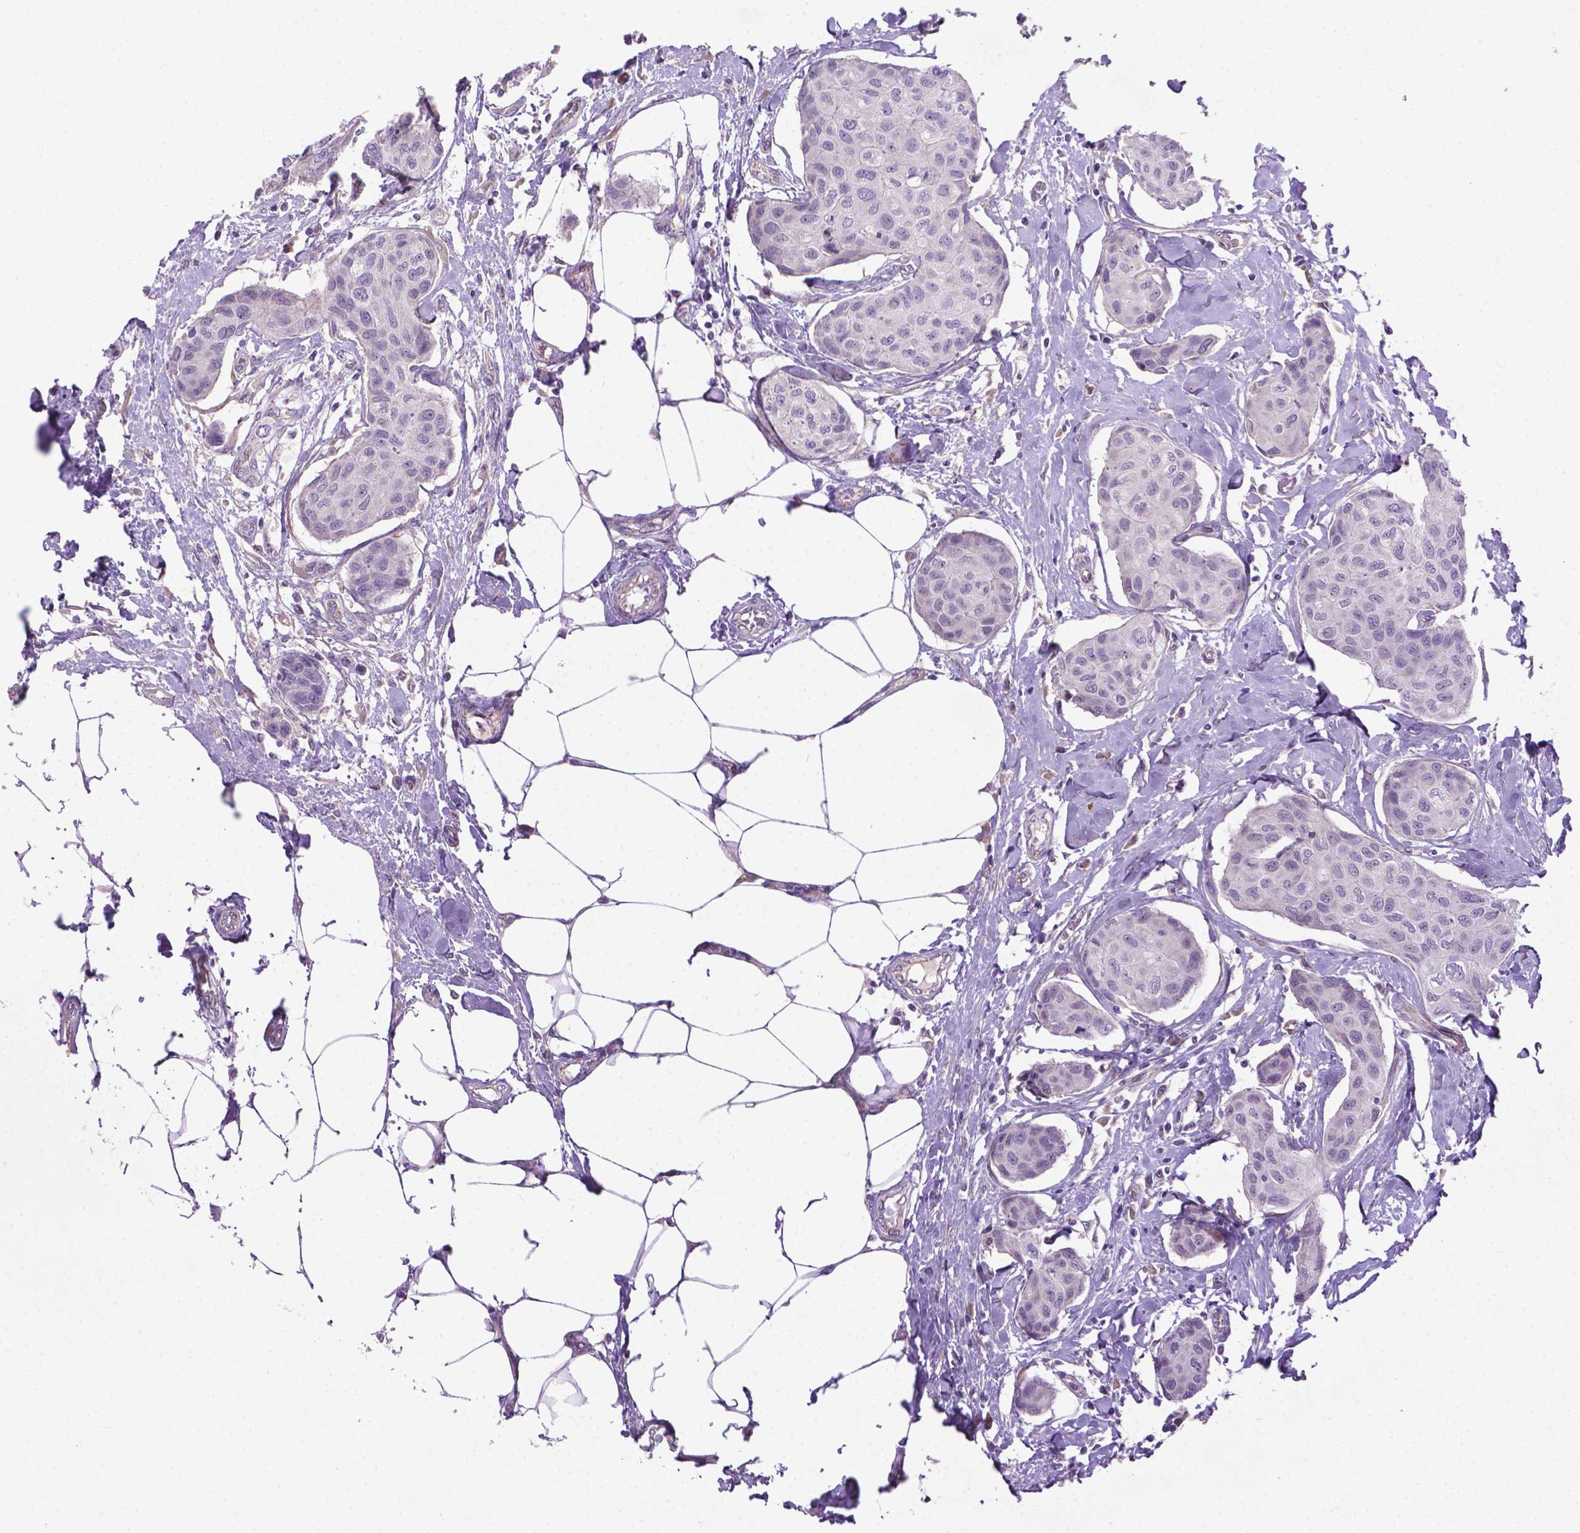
{"staining": {"intensity": "negative", "quantity": "none", "location": "none"}, "tissue": "breast cancer", "cell_type": "Tumor cells", "image_type": "cancer", "snomed": [{"axis": "morphology", "description": "Duct carcinoma"}, {"axis": "topography", "description": "Breast"}], "caption": "Human breast cancer (intraductal carcinoma) stained for a protein using immunohistochemistry (IHC) exhibits no positivity in tumor cells.", "gene": "CCER2", "patient": {"sex": "female", "age": 80}}